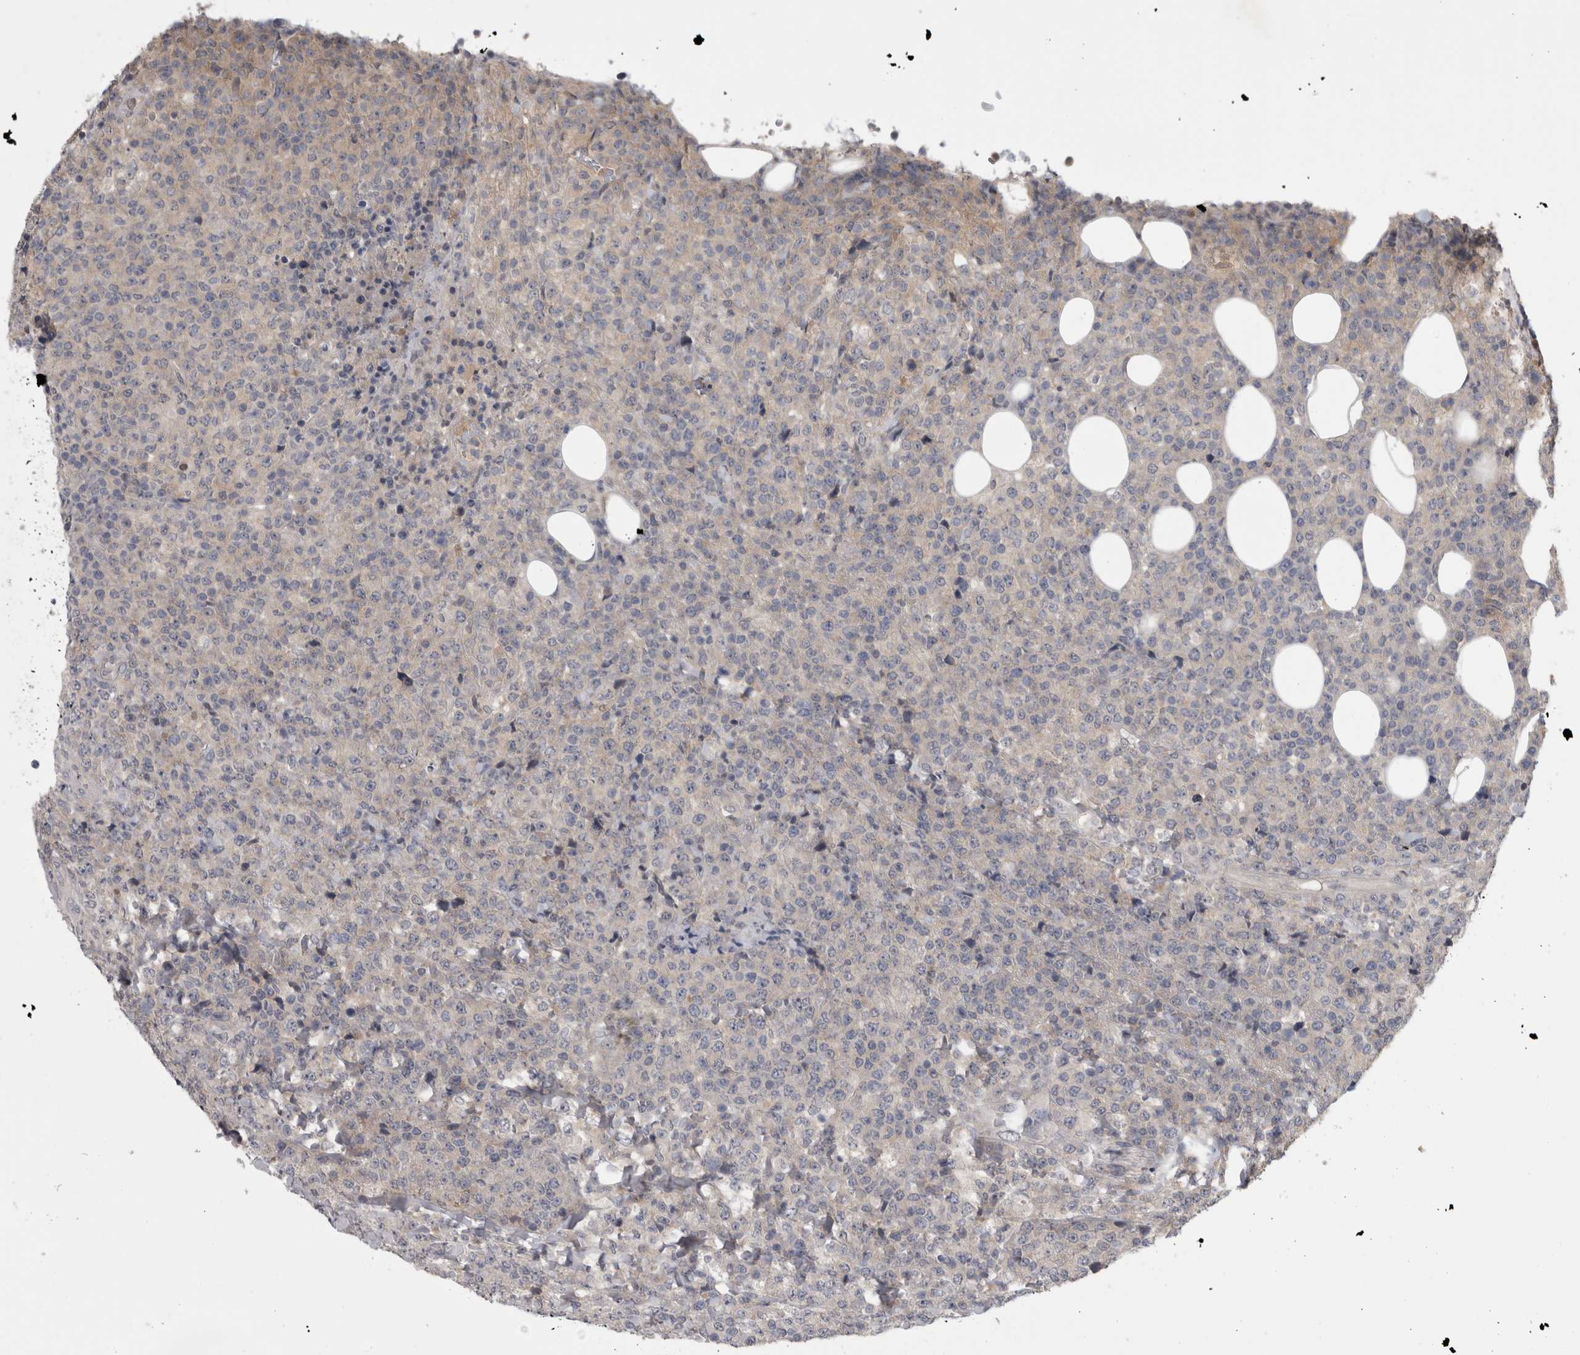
{"staining": {"intensity": "negative", "quantity": "none", "location": "none"}, "tissue": "lymphoma", "cell_type": "Tumor cells", "image_type": "cancer", "snomed": [{"axis": "morphology", "description": "Malignant lymphoma, non-Hodgkin's type, High grade"}, {"axis": "topography", "description": "Lymph node"}], "caption": "IHC of human lymphoma shows no expression in tumor cells.", "gene": "ZNF114", "patient": {"sex": "male", "age": 13}}